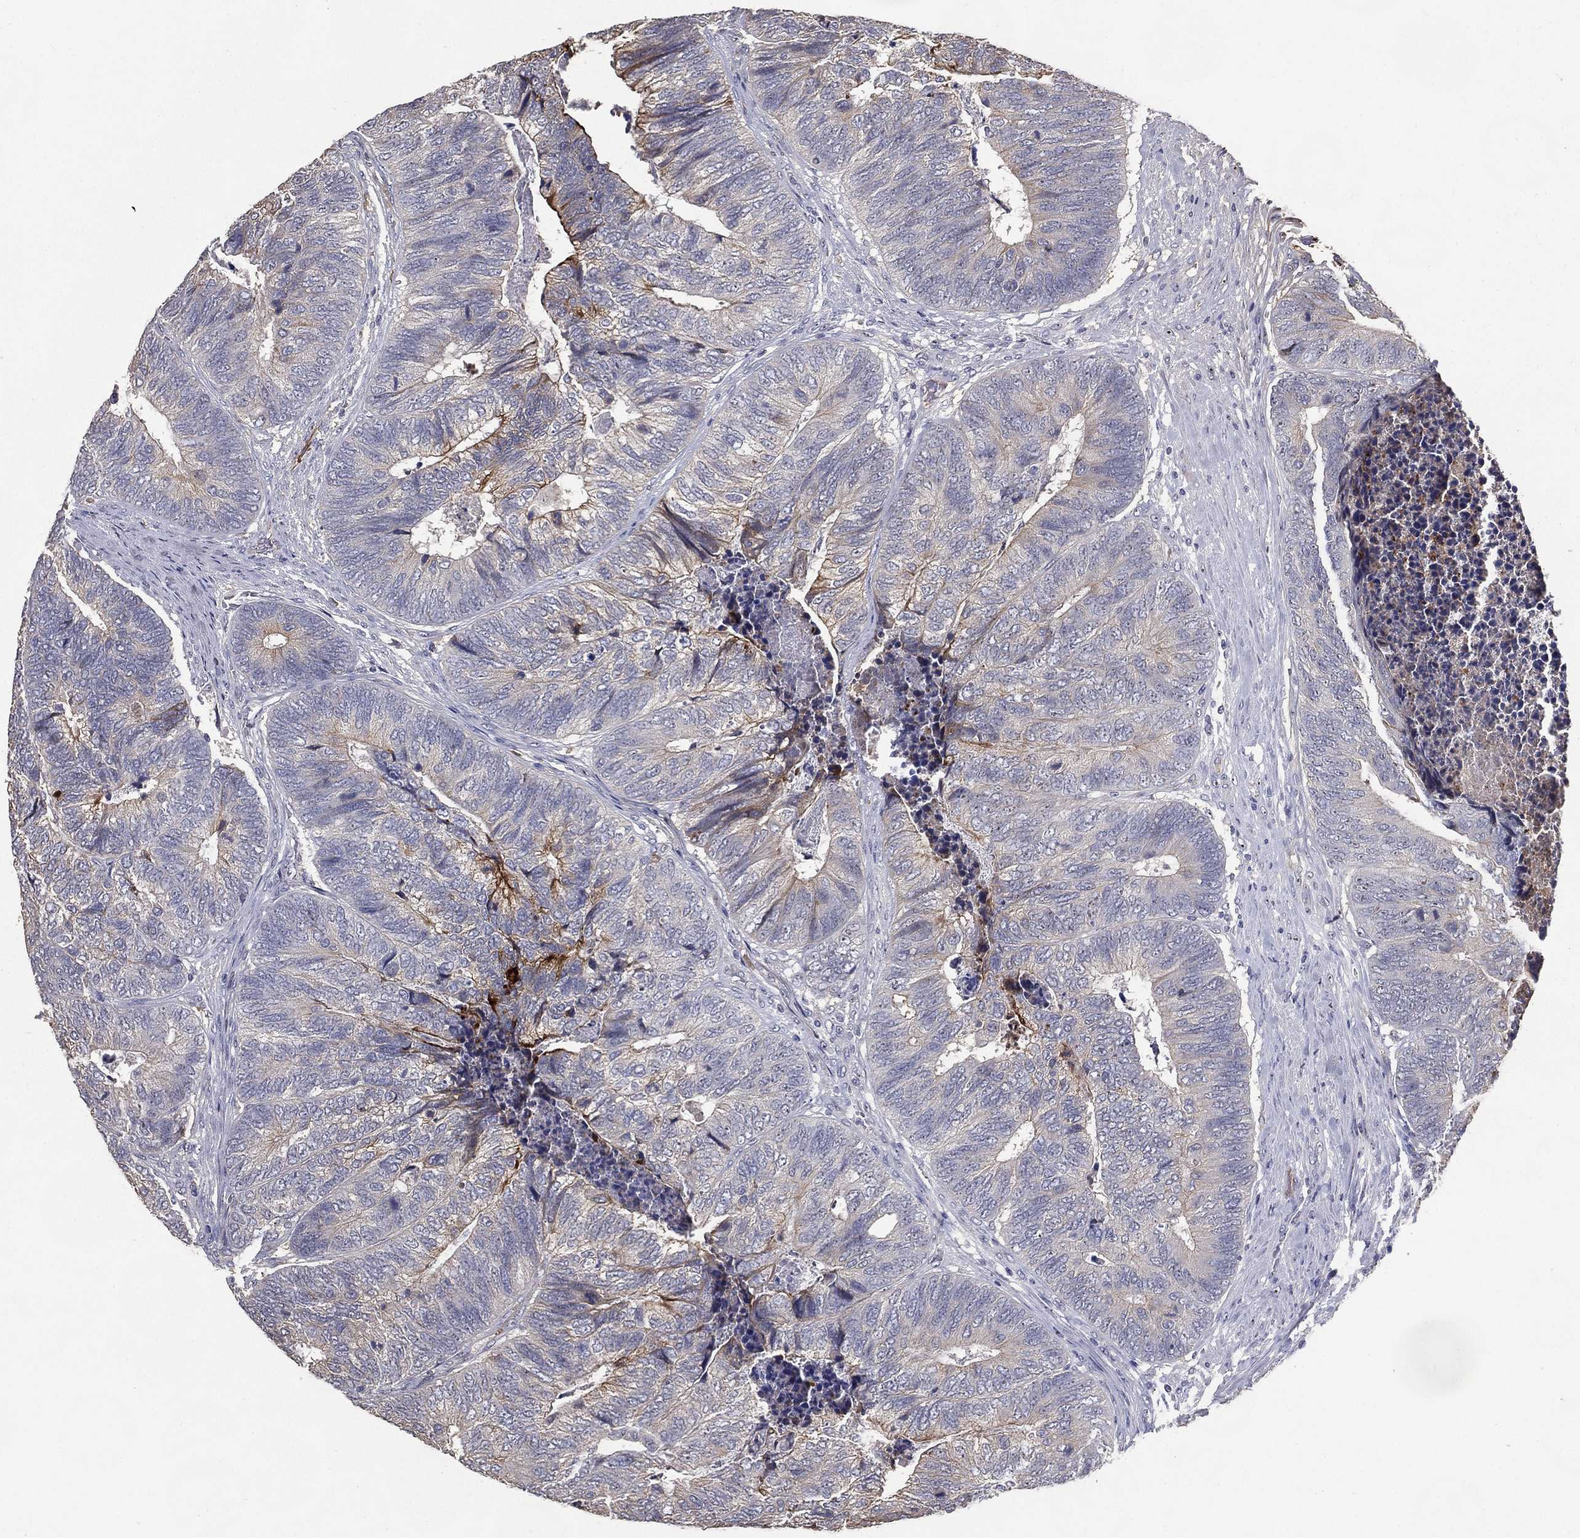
{"staining": {"intensity": "moderate", "quantity": "<25%", "location": "cytoplasmic/membranous"}, "tissue": "colorectal cancer", "cell_type": "Tumor cells", "image_type": "cancer", "snomed": [{"axis": "morphology", "description": "Adenocarcinoma, NOS"}, {"axis": "topography", "description": "Colon"}], "caption": "Protein staining exhibits moderate cytoplasmic/membranous staining in approximately <25% of tumor cells in colorectal cancer (adenocarcinoma).", "gene": "EFNA1", "patient": {"sex": "female", "age": 67}}